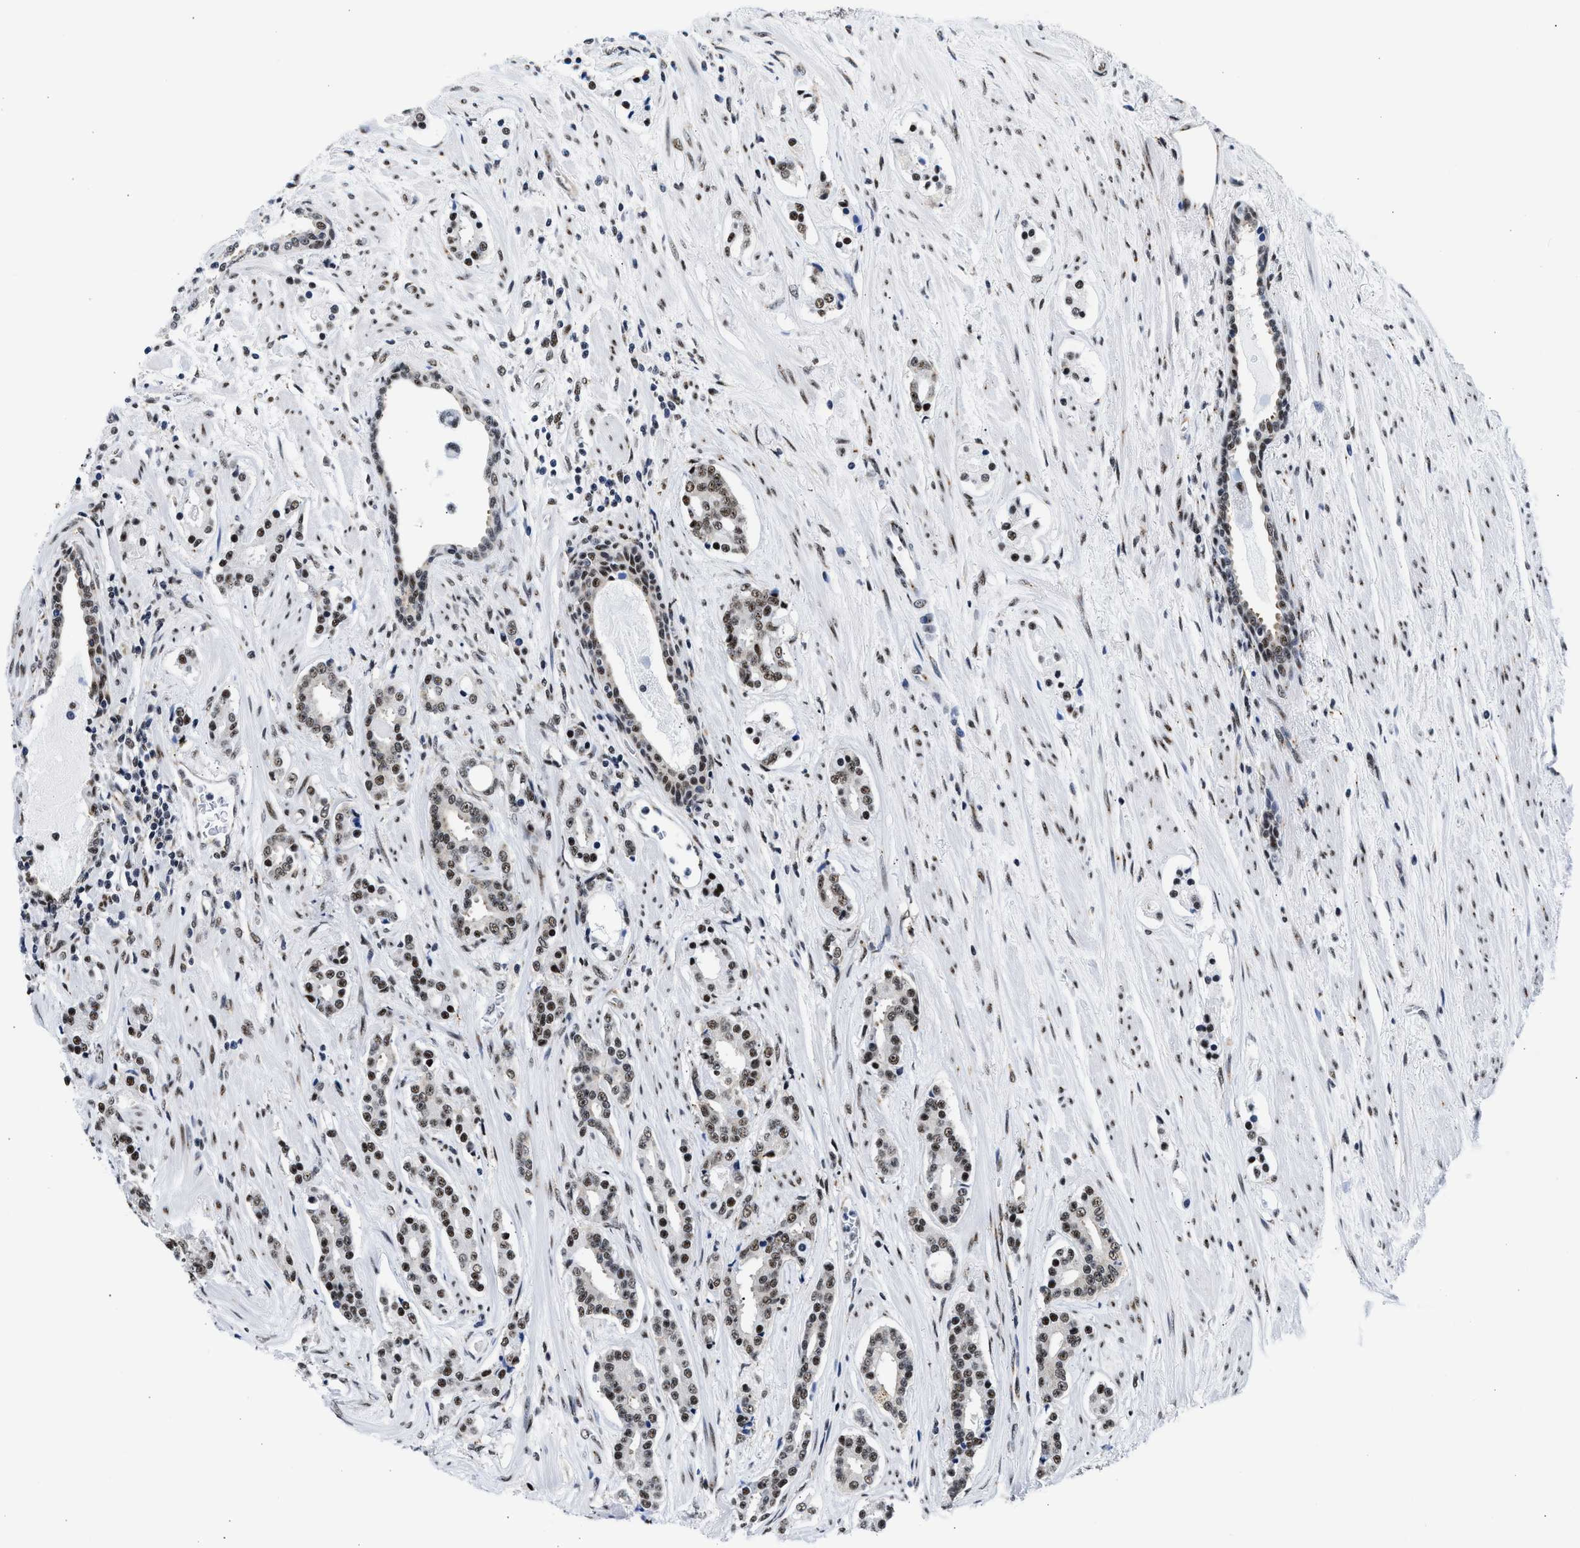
{"staining": {"intensity": "moderate", "quantity": ">75%", "location": "nuclear"}, "tissue": "prostate cancer", "cell_type": "Tumor cells", "image_type": "cancer", "snomed": [{"axis": "morphology", "description": "Adenocarcinoma, High grade"}, {"axis": "topography", "description": "Prostate"}], "caption": "A brown stain labels moderate nuclear positivity of a protein in human prostate adenocarcinoma (high-grade) tumor cells. The protein is stained brown, and the nuclei are stained in blue (DAB IHC with brightfield microscopy, high magnification).", "gene": "RBM8A", "patient": {"sex": "male", "age": 71}}